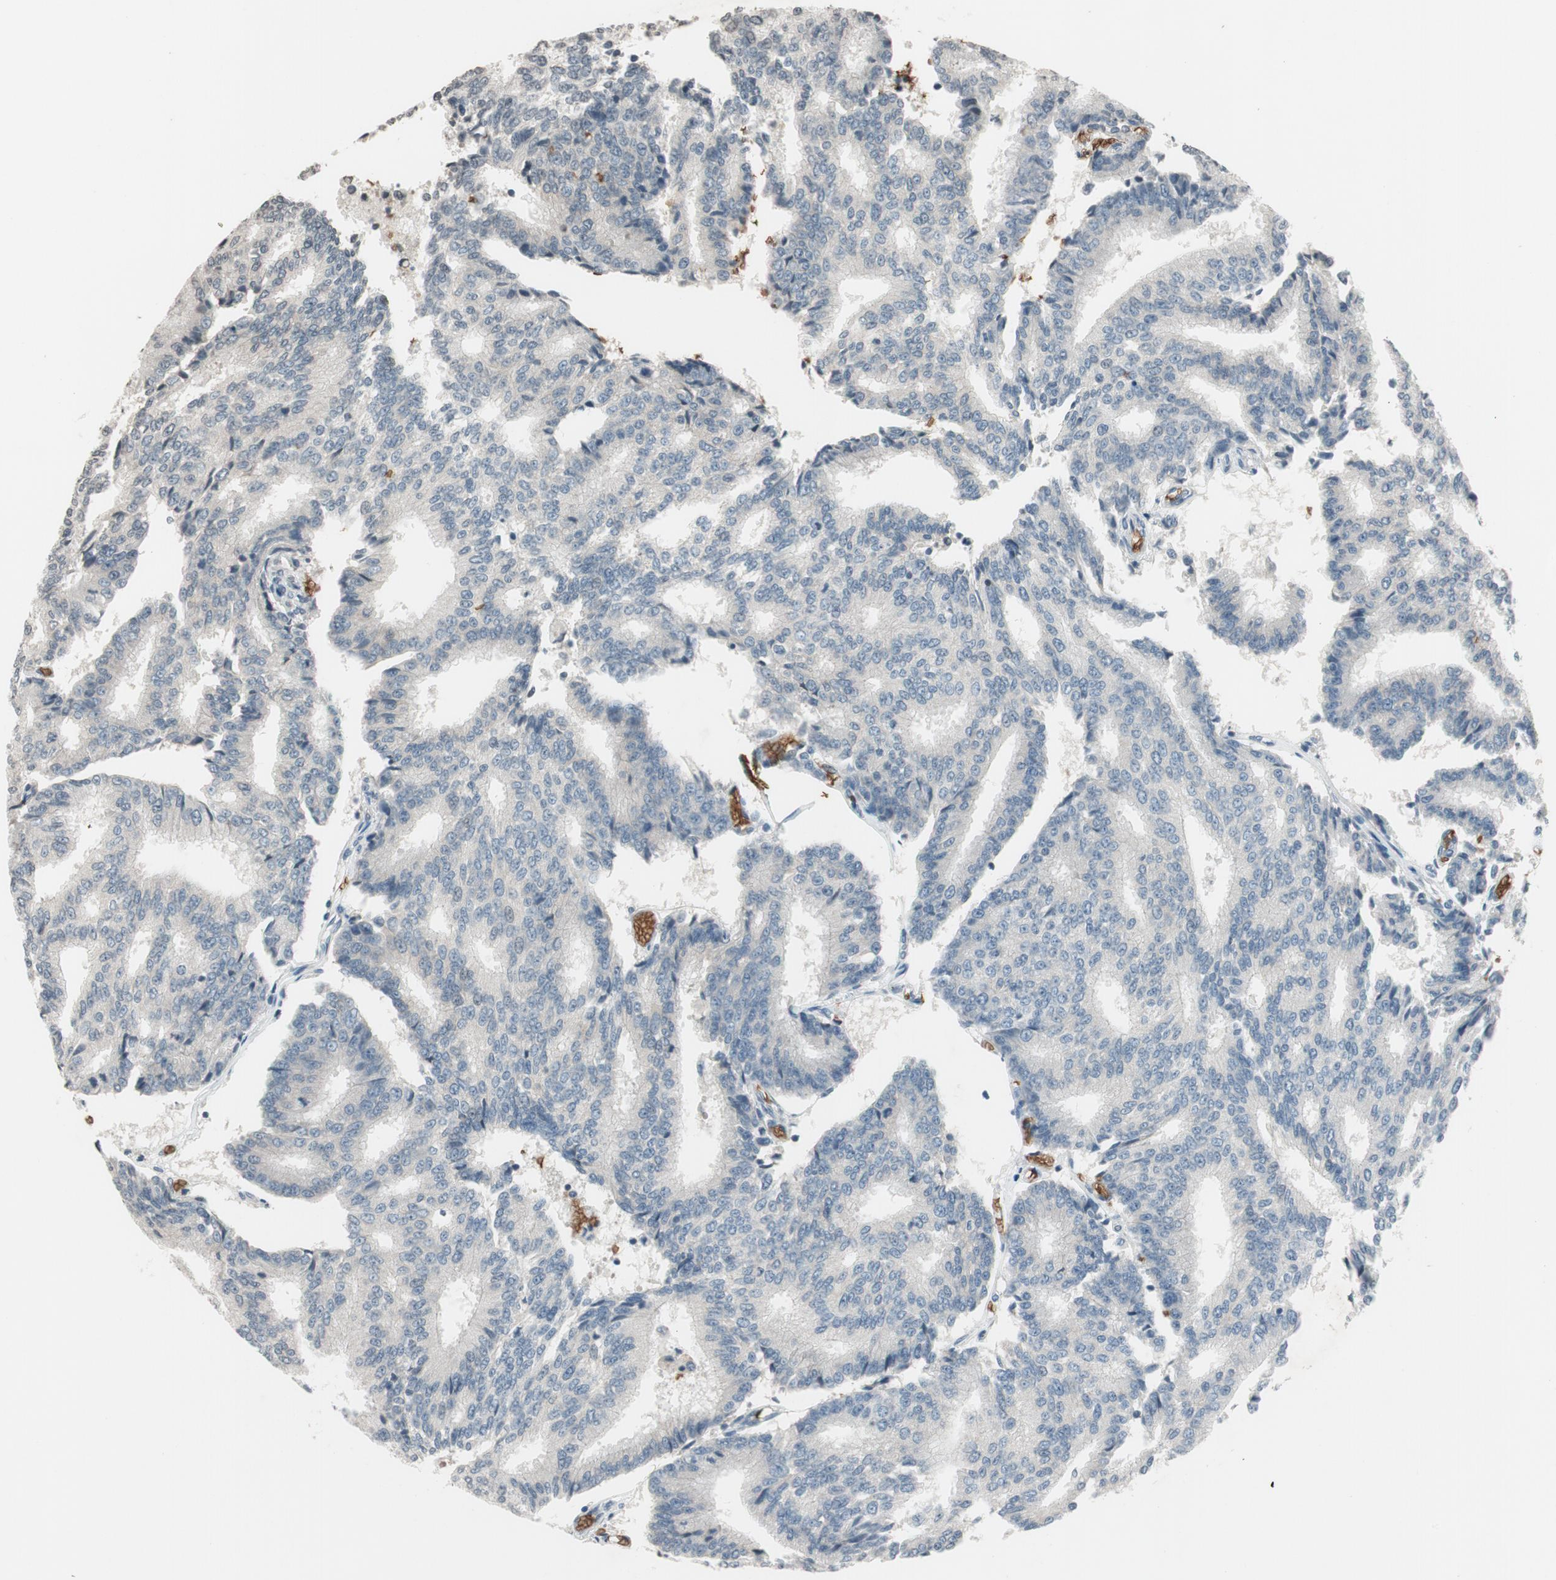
{"staining": {"intensity": "negative", "quantity": "none", "location": "none"}, "tissue": "prostate cancer", "cell_type": "Tumor cells", "image_type": "cancer", "snomed": [{"axis": "morphology", "description": "Adenocarcinoma, High grade"}, {"axis": "topography", "description": "Prostate"}], "caption": "Immunohistochemical staining of prostate cancer (adenocarcinoma (high-grade)) exhibits no significant staining in tumor cells.", "gene": "GYPC", "patient": {"sex": "male", "age": 55}}